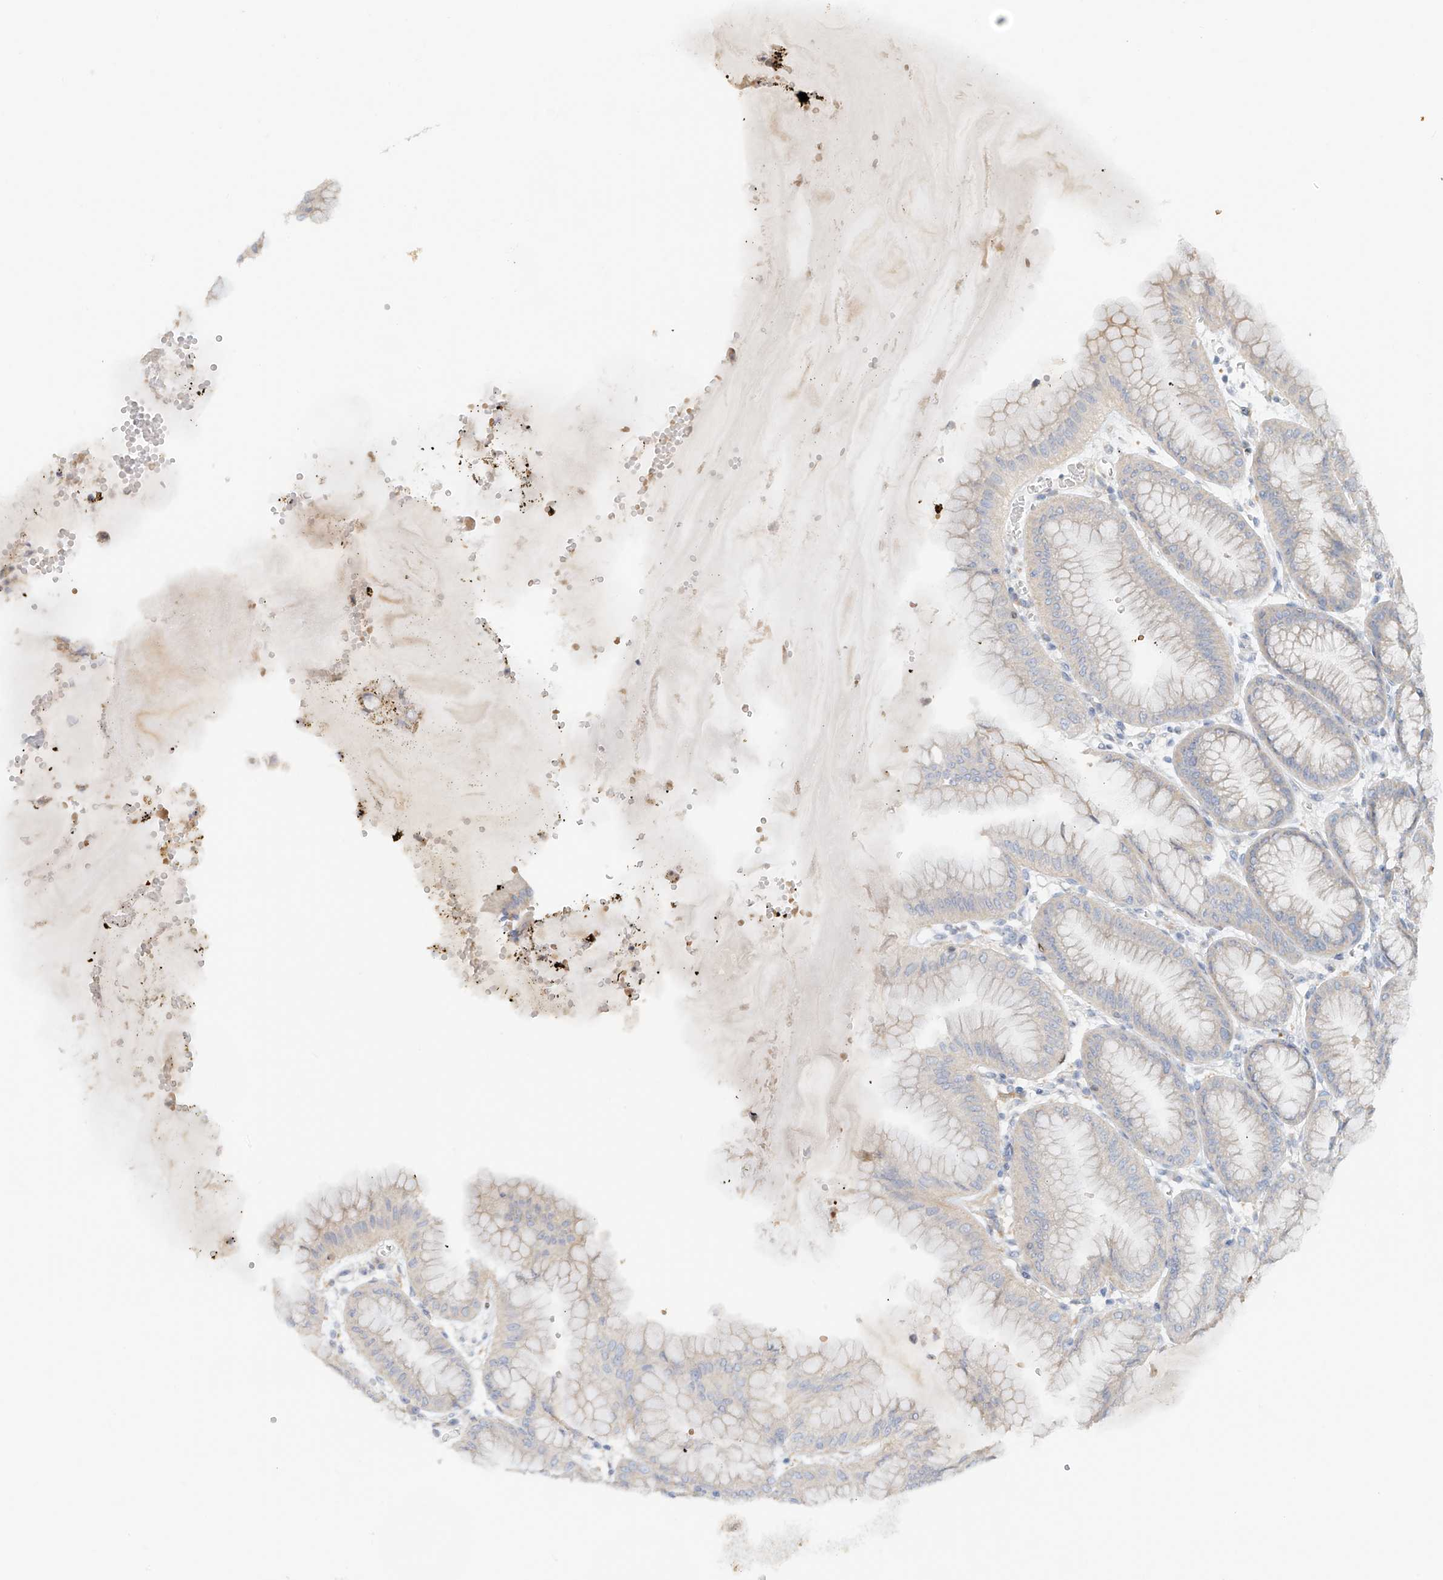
{"staining": {"intensity": "moderate", "quantity": "<25%", "location": "nuclear"}, "tissue": "stomach", "cell_type": "Glandular cells", "image_type": "normal", "snomed": [{"axis": "morphology", "description": "Normal tissue, NOS"}, {"axis": "topography", "description": "Stomach, lower"}], "caption": "Immunohistochemistry of unremarkable stomach reveals low levels of moderate nuclear expression in about <25% of glandular cells. The protein is stained brown, and the nuclei are stained in blue (DAB (3,3'-diaminobenzidine) IHC with brightfield microscopy, high magnification).", "gene": "ZNF514", "patient": {"sex": "male", "age": 71}}